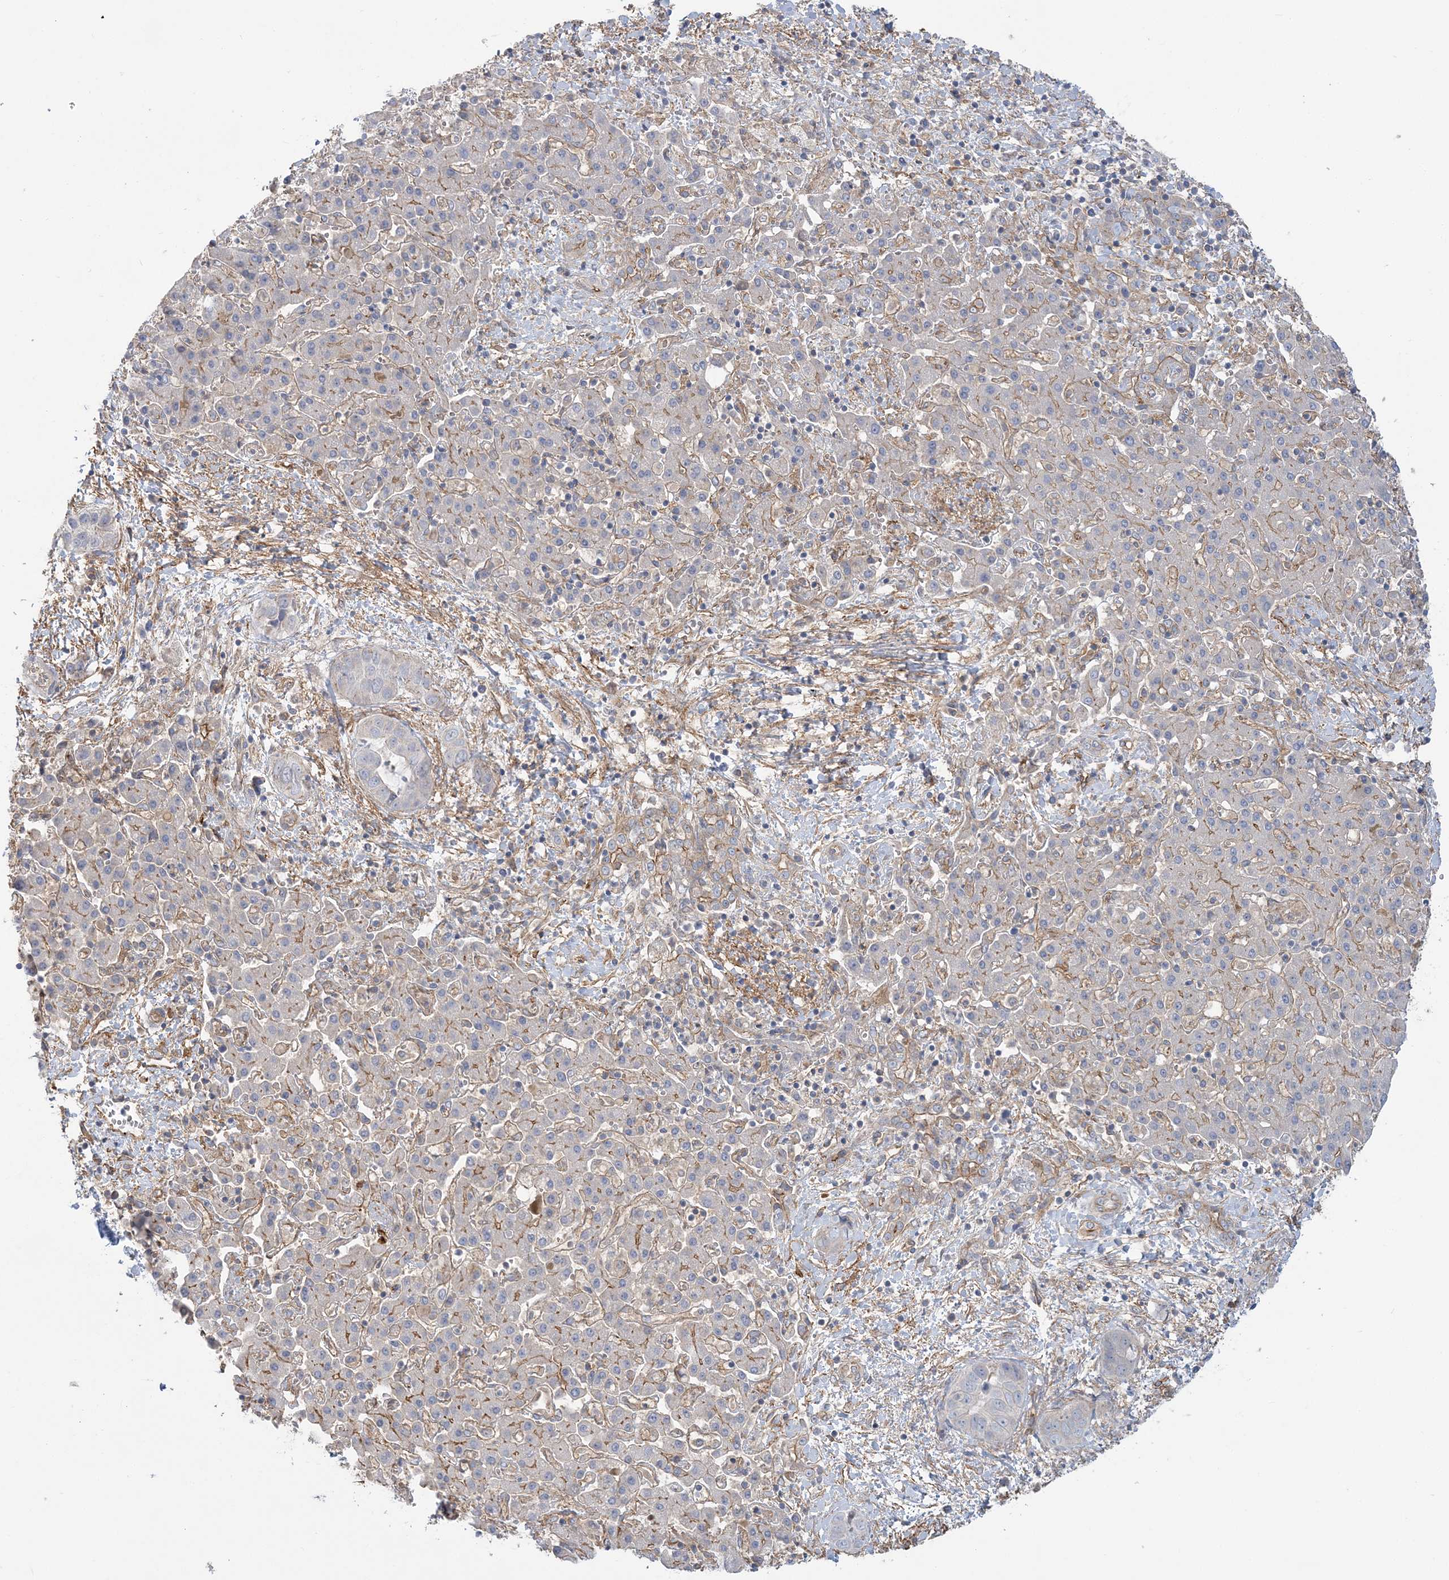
{"staining": {"intensity": "moderate", "quantity": "<25%", "location": "cytoplasmic/membranous"}, "tissue": "liver cancer", "cell_type": "Tumor cells", "image_type": "cancer", "snomed": [{"axis": "morphology", "description": "Cholangiocarcinoma"}, {"axis": "topography", "description": "Liver"}], "caption": "An image of liver cancer (cholangiocarcinoma) stained for a protein displays moderate cytoplasmic/membranous brown staining in tumor cells. The staining was performed using DAB to visualize the protein expression in brown, while the nuclei were stained in blue with hematoxylin (Magnification: 20x).", "gene": "RAI14", "patient": {"sex": "female", "age": 52}}